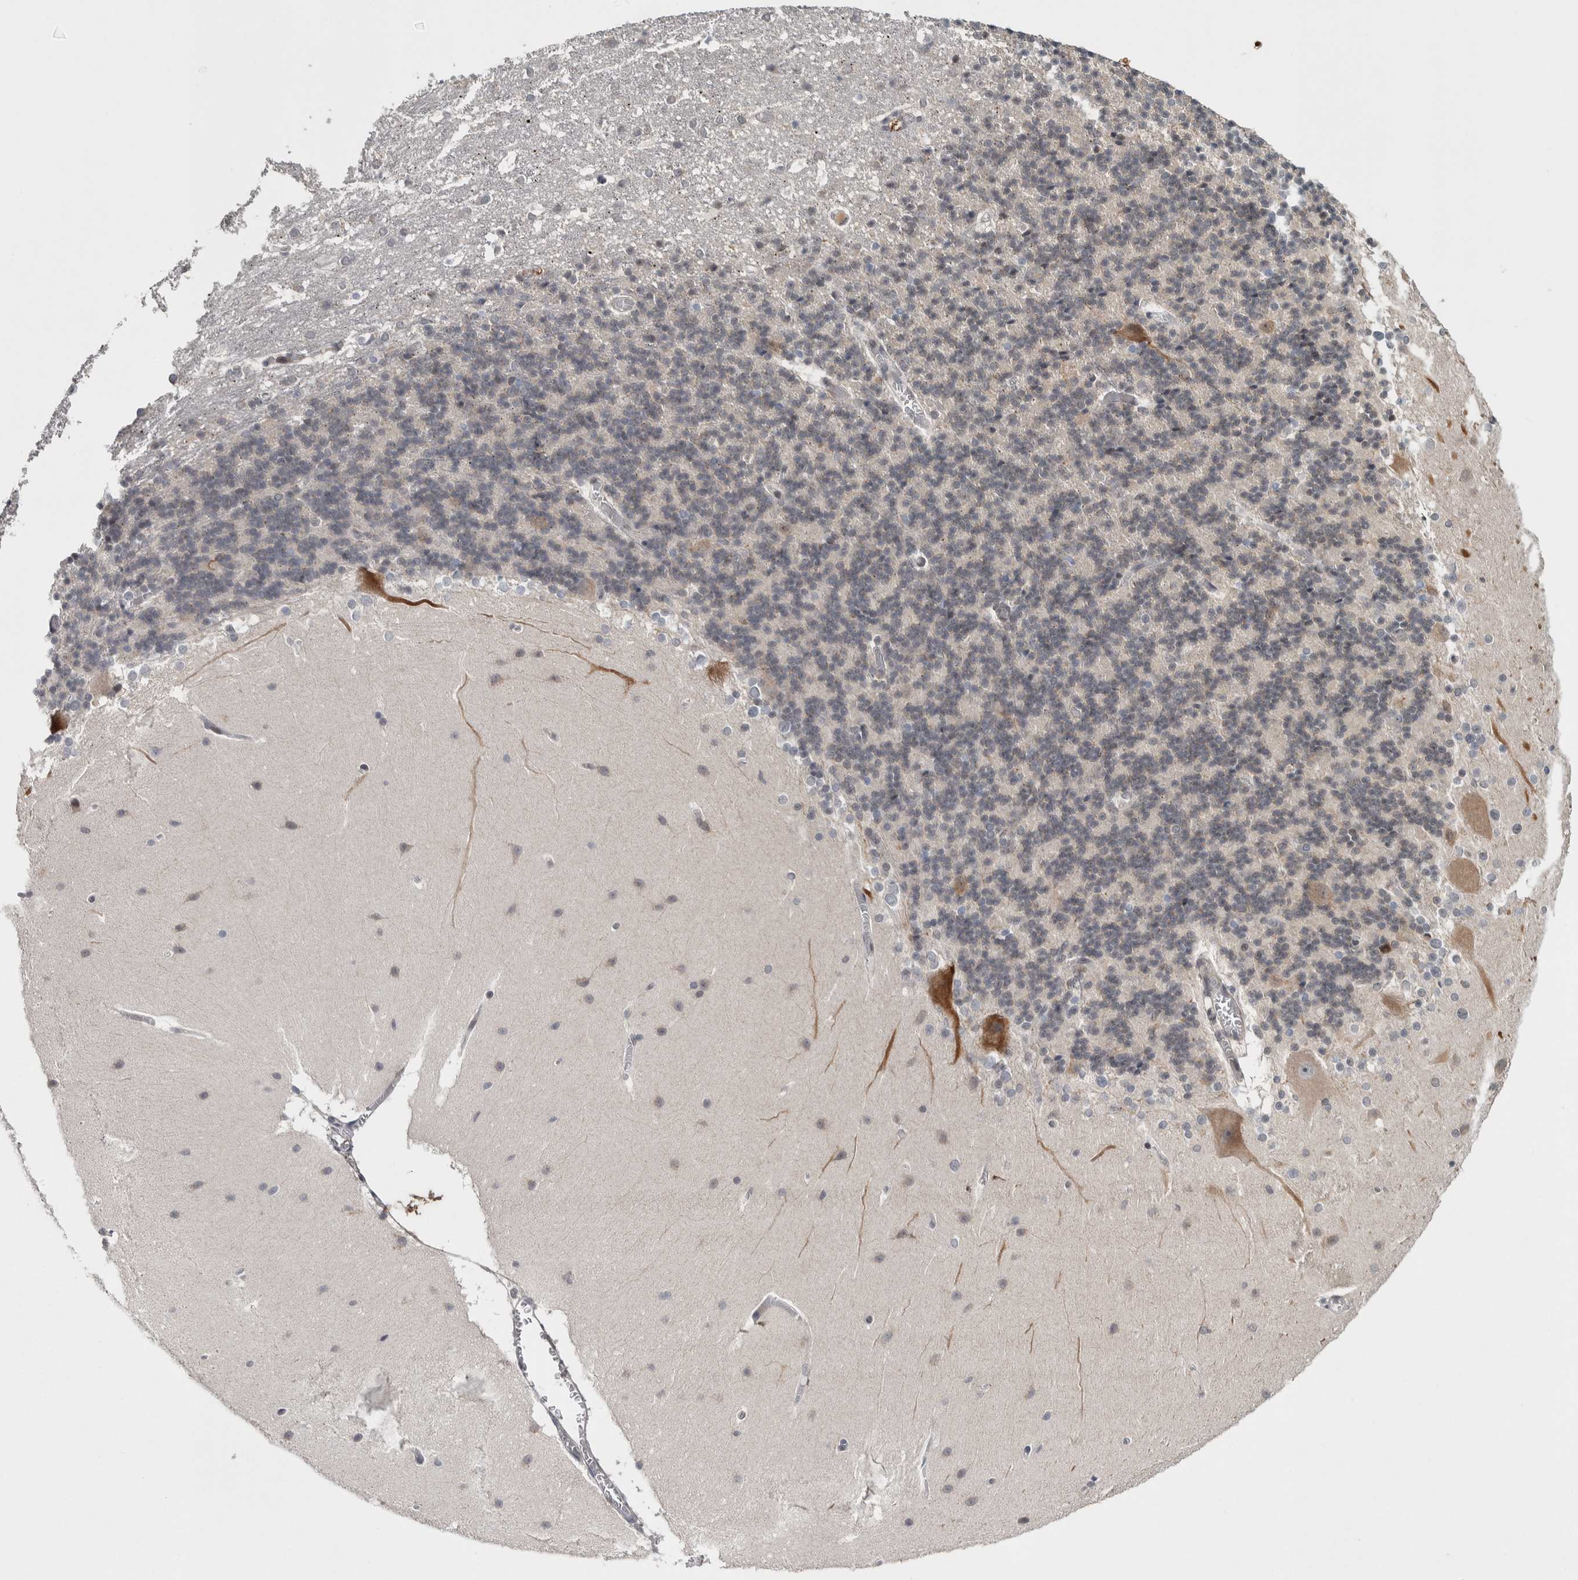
{"staining": {"intensity": "negative", "quantity": "none", "location": "none"}, "tissue": "cerebellum", "cell_type": "Cells in granular layer", "image_type": "normal", "snomed": [{"axis": "morphology", "description": "Normal tissue, NOS"}, {"axis": "topography", "description": "Cerebellum"}], "caption": "Cells in granular layer are negative for brown protein staining in normal cerebellum. (Immunohistochemistry, brightfield microscopy, high magnification).", "gene": "ASPN", "patient": {"sex": "female", "age": 19}}